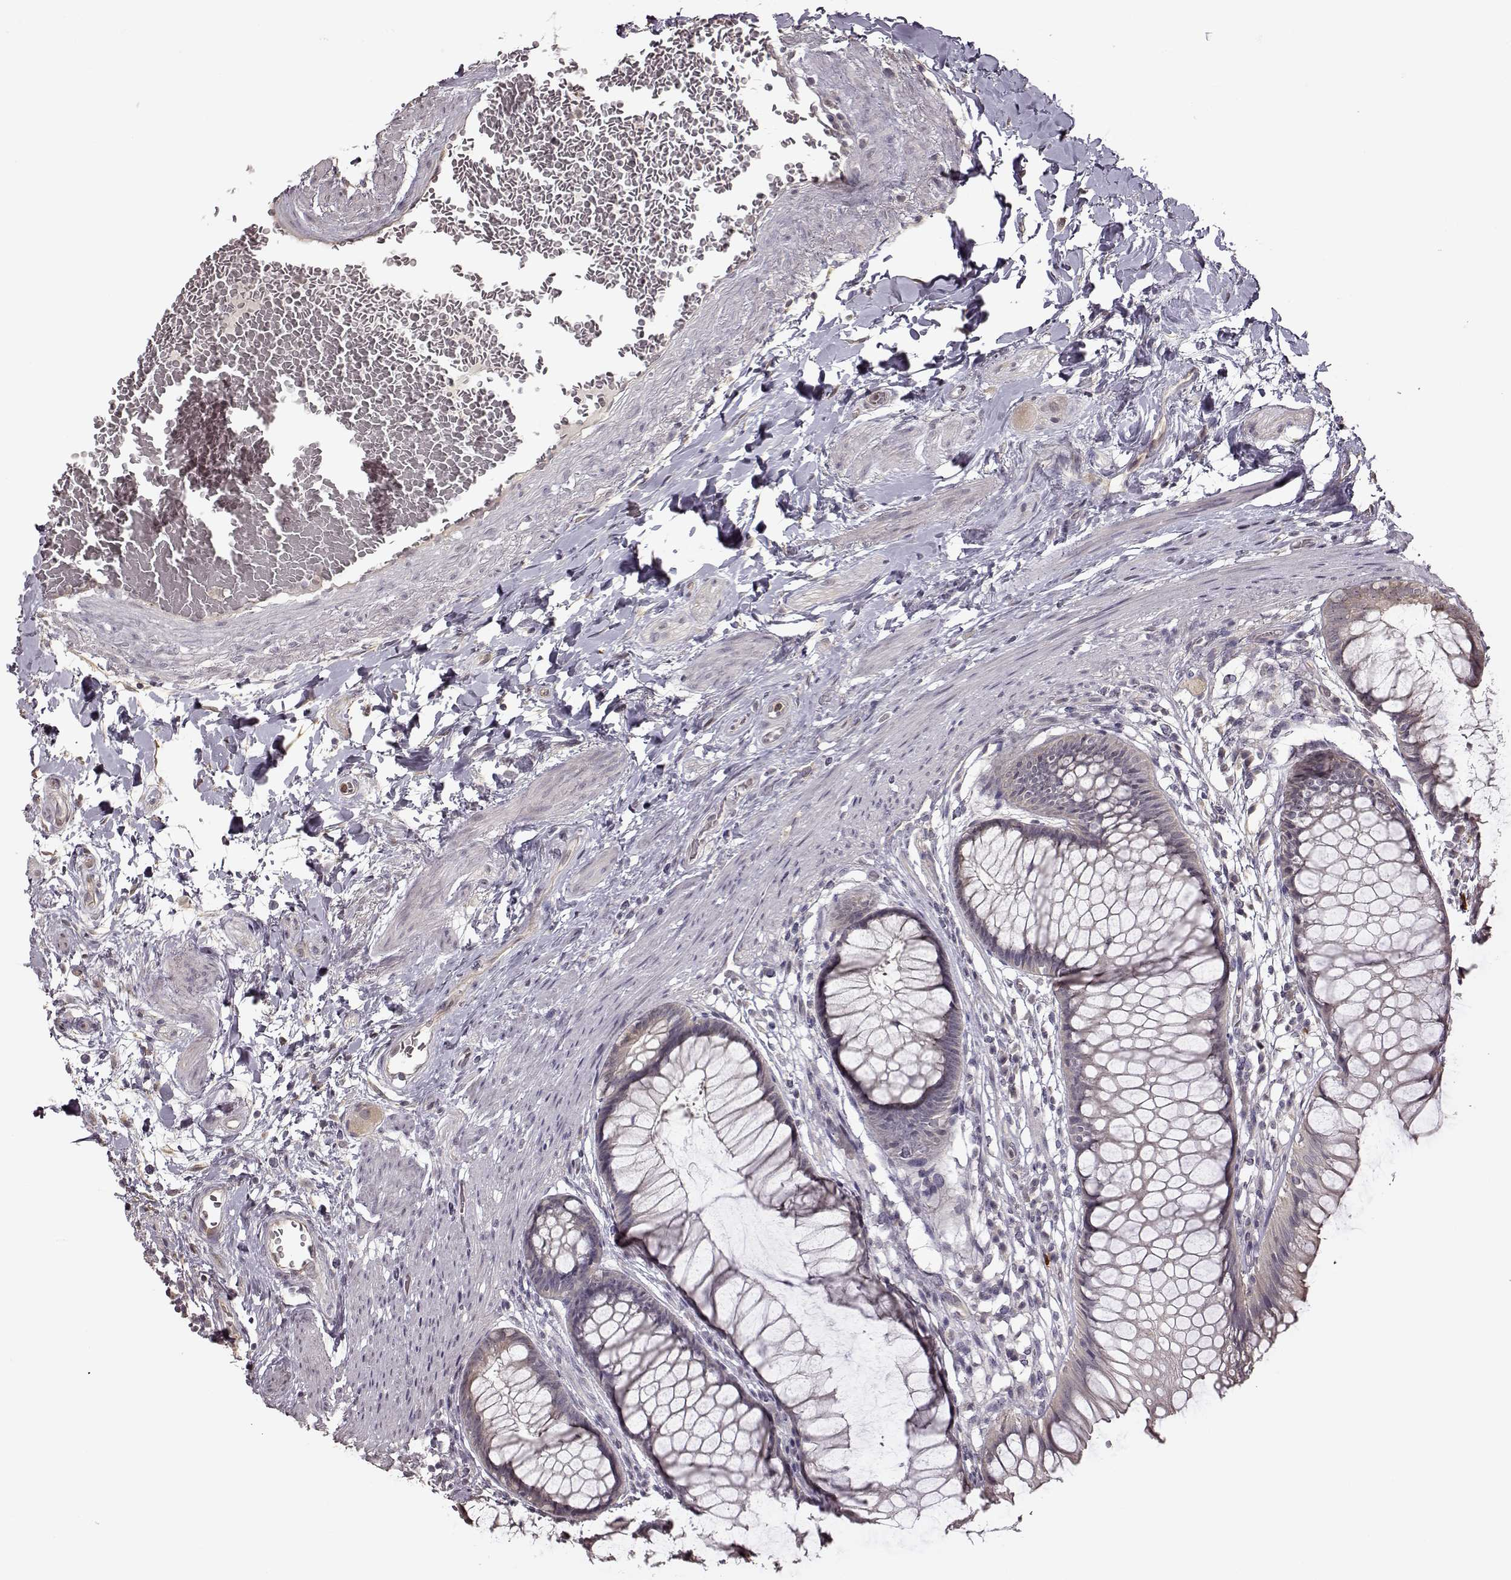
{"staining": {"intensity": "weak", "quantity": "25%-75%", "location": "cytoplasmic/membranous"}, "tissue": "rectum", "cell_type": "Glandular cells", "image_type": "normal", "snomed": [{"axis": "morphology", "description": "Normal tissue, NOS"}, {"axis": "topography", "description": "Smooth muscle"}, {"axis": "topography", "description": "Rectum"}], "caption": "Rectum stained for a protein reveals weak cytoplasmic/membranous positivity in glandular cells.", "gene": "CRB1", "patient": {"sex": "male", "age": 53}}